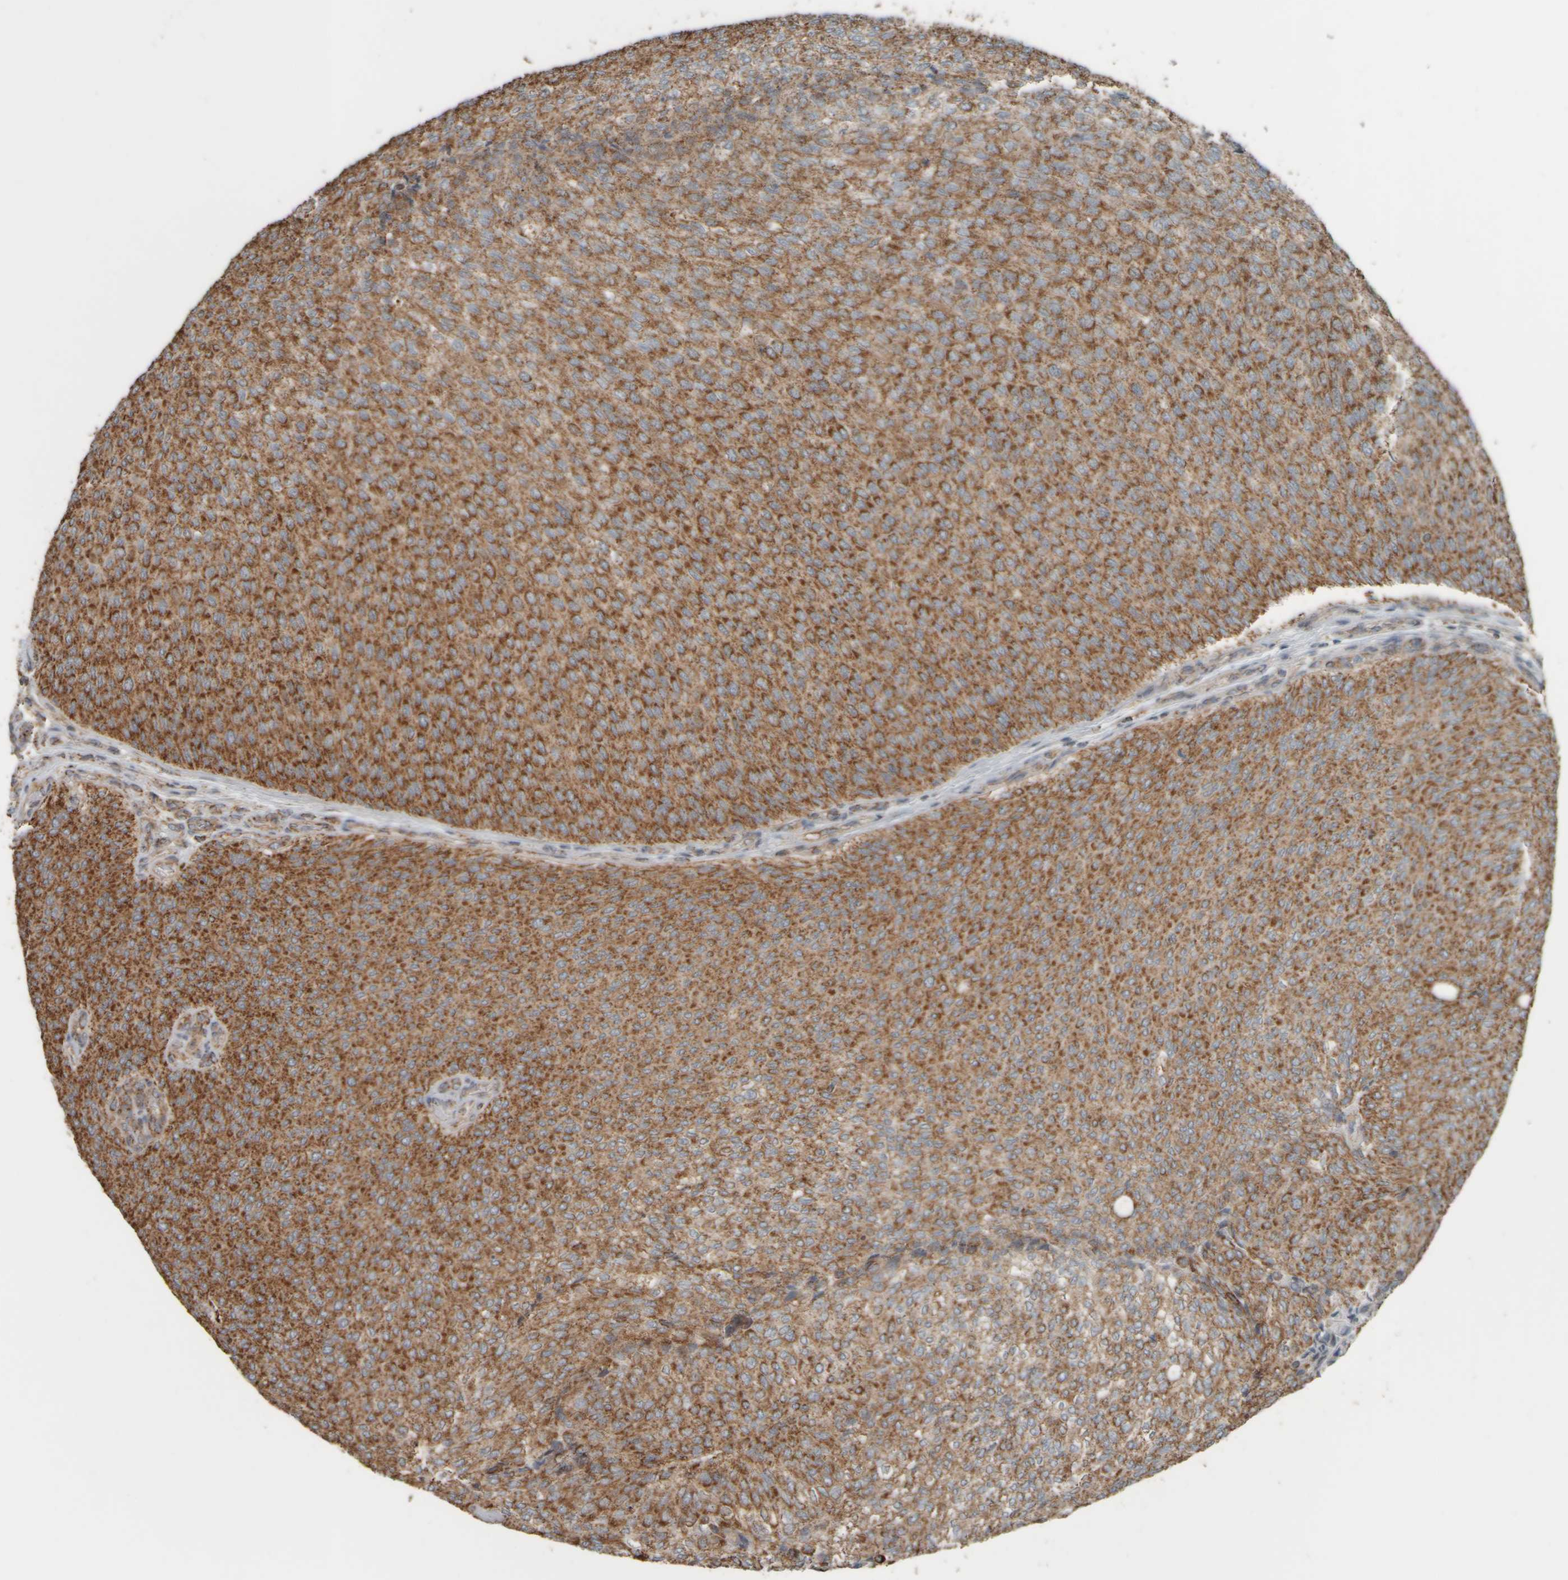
{"staining": {"intensity": "strong", "quantity": ">75%", "location": "cytoplasmic/membranous"}, "tissue": "urothelial cancer", "cell_type": "Tumor cells", "image_type": "cancer", "snomed": [{"axis": "morphology", "description": "Urothelial carcinoma, Low grade"}, {"axis": "topography", "description": "Urinary bladder"}], "caption": "IHC micrograph of neoplastic tissue: low-grade urothelial carcinoma stained using immunohistochemistry (IHC) demonstrates high levels of strong protein expression localized specifically in the cytoplasmic/membranous of tumor cells, appearing as a cytoplasmic/membranous brown color.", "gene": "APBB2", "patient": {"sex": "female", "age": 79}}